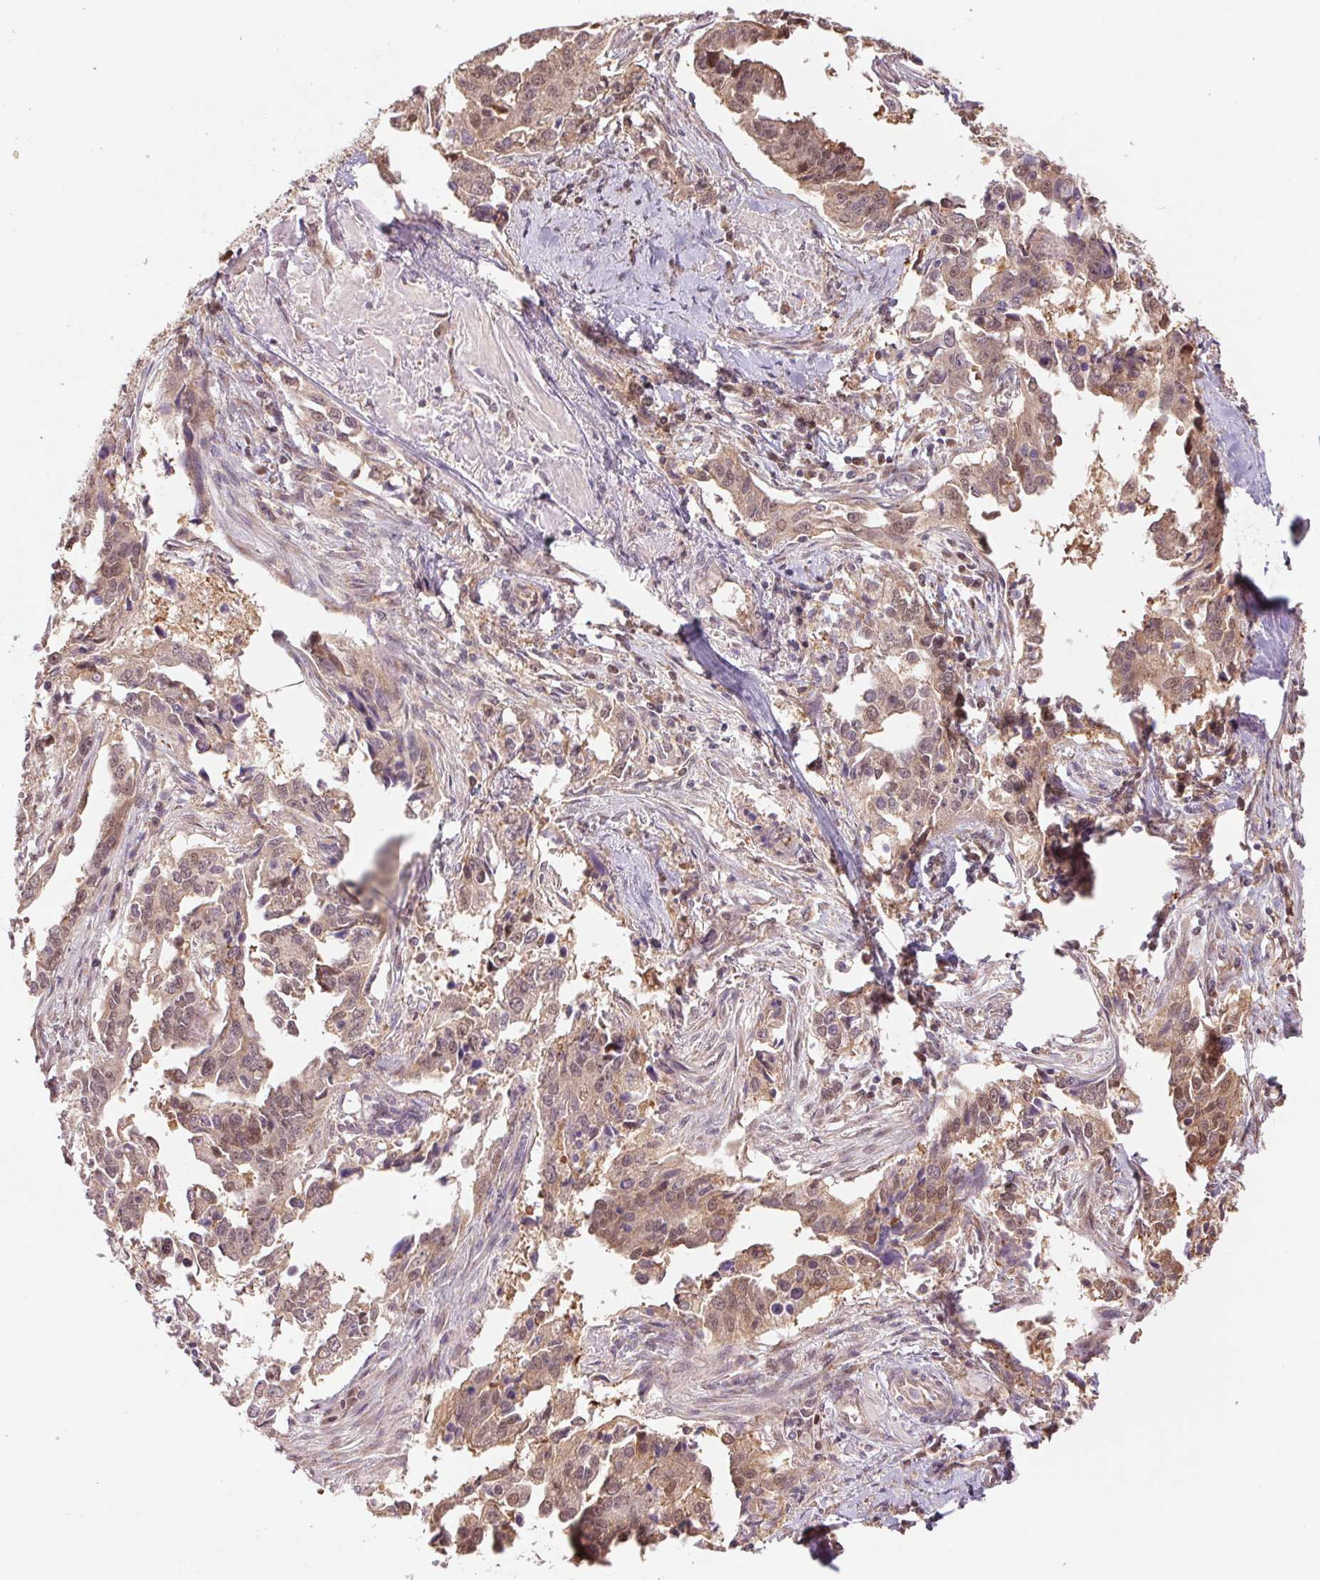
{"staining": {"intensity": "weak", "quantity": ">75%", "location": "cytoplasmic/membranous,nuclear"}, "tissue": "ovarian cancer", "cell_type": "Tumor cells", "image_type": "cancer", "snomed": [{"axis": "morphology", "description": "Cystadenocarcinoma, serous, NOS"}, {"axis": "topography", "description": "Ovary"}], "caption": "Tumor cells exhibit weak cytoplasmic/membranous and nuclear expression in approximately >75% of cells in ovarian cancer (serous cystadenocarcinoma).", "gene": "RRM1", "patient": {"sex": "female", "age": 75}}